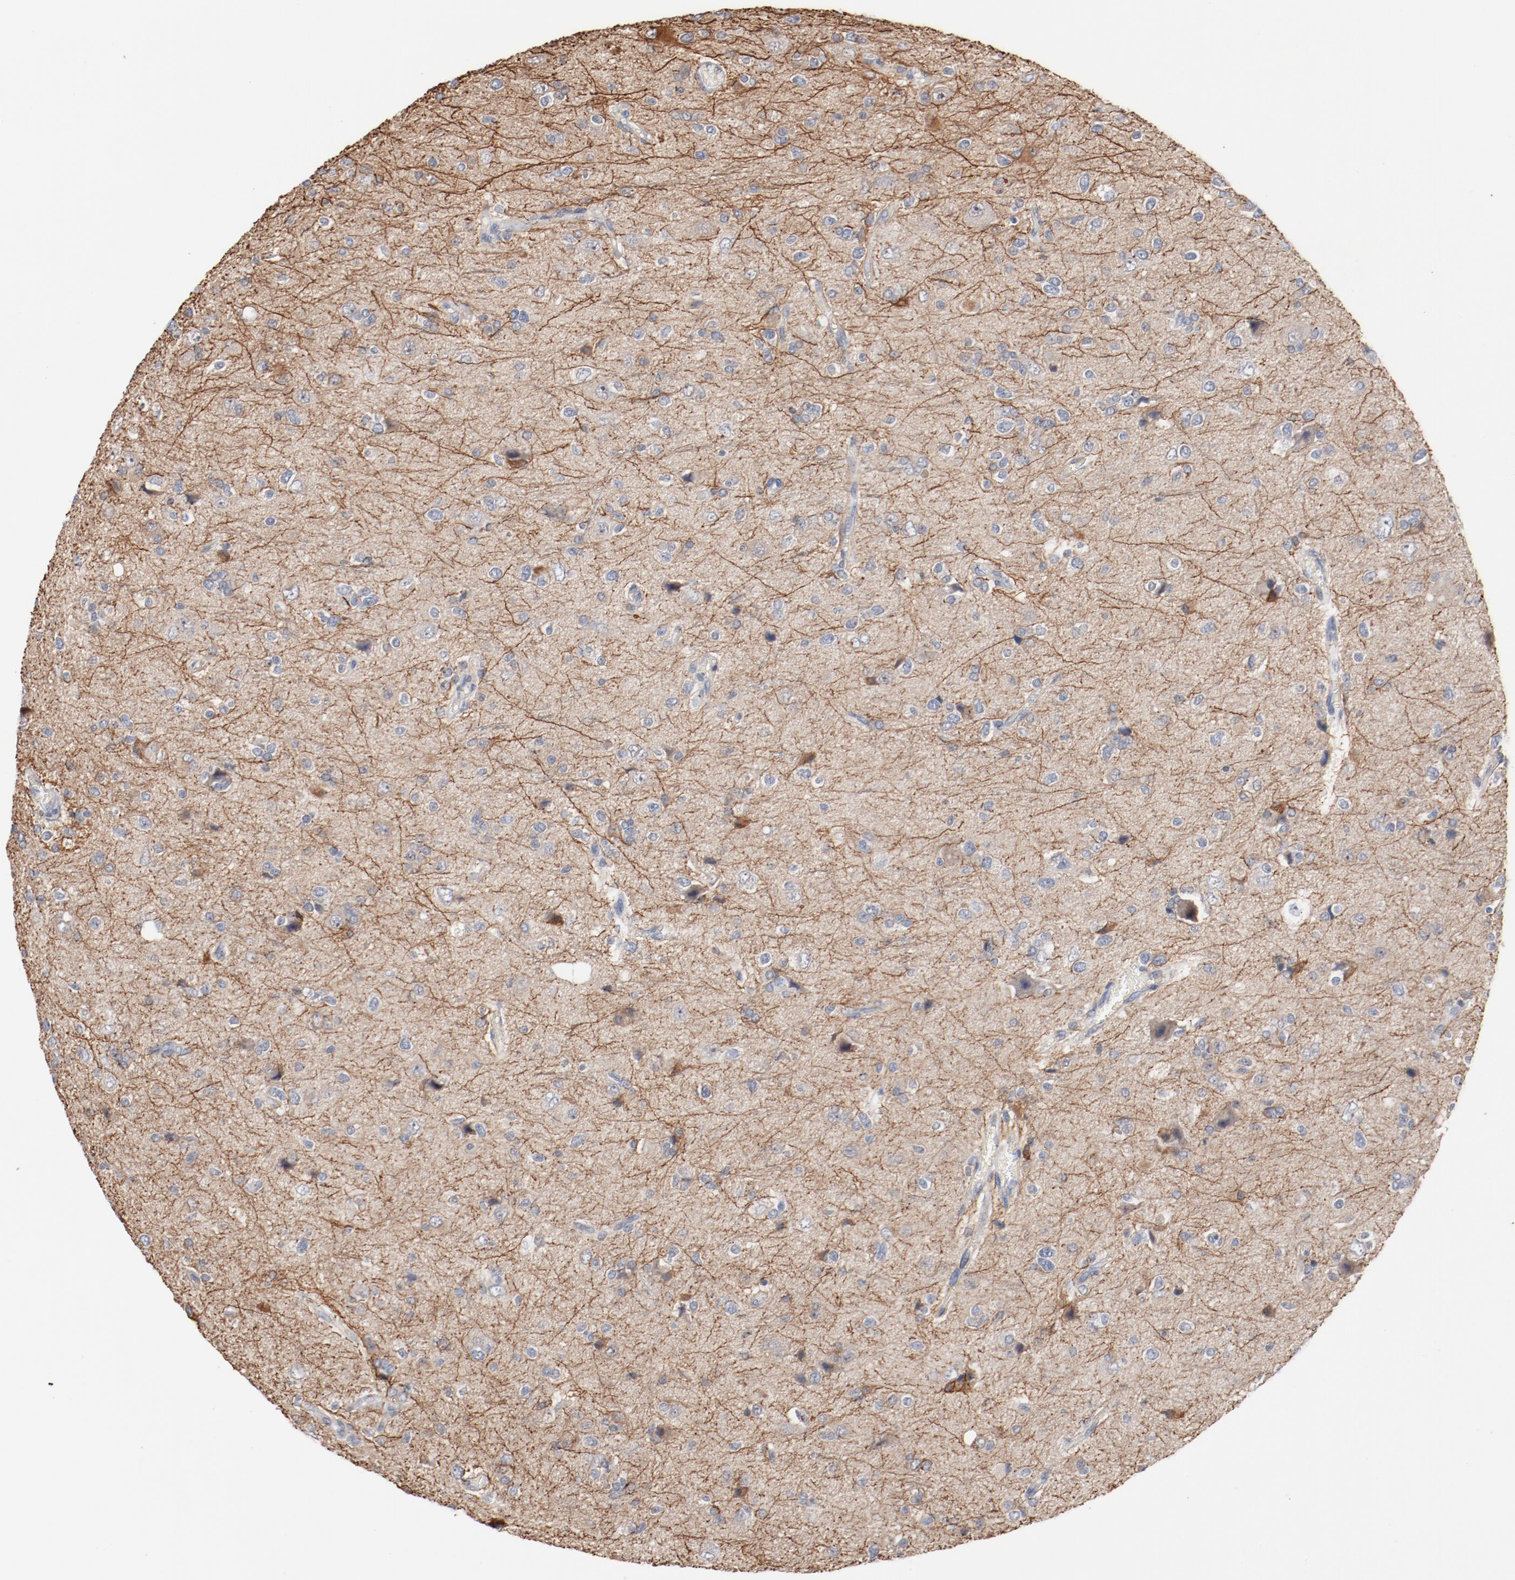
{"staining": {"intensity": "negative", "quantity": "none", "location": "none"}, "tissue": "glioma", "cell_type": "Tumor cells", "image_type": "cancer", "snomed": [{"axis": "morphology", "description": "Glioma, malignant, High grade"}, {"axis": "topography", "description": "Brain"}], "caption": "Immunohistochemistry (IHC) photomicrograph of neoplastic tissue: human malignant high-grade glioma stained with DAB exhibits no significant protein positivity in tumor cells.", "gene": "ERICH1", "patient": {"sex": "male", "age": 47}}